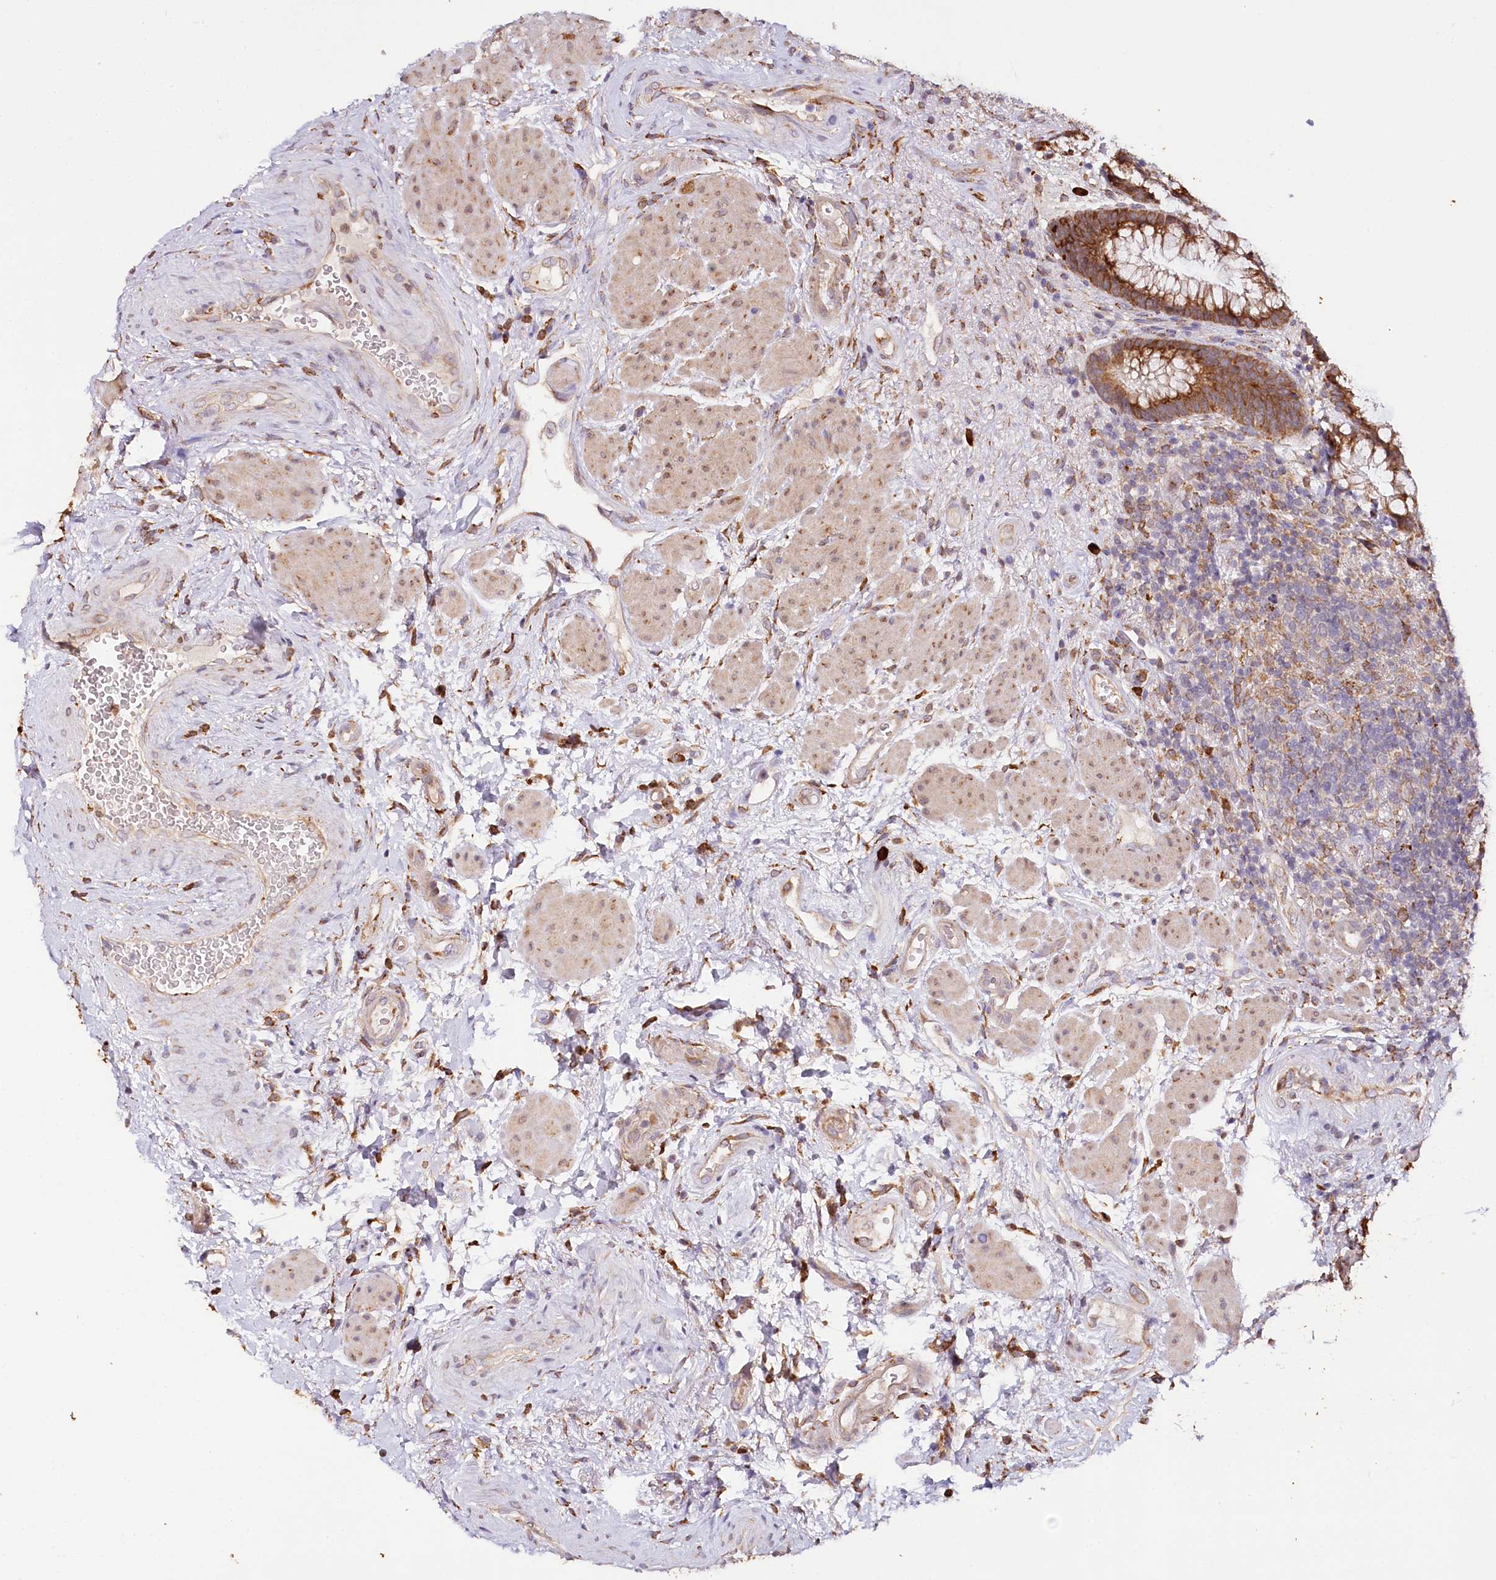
{"staining": {"intensity": "strong", "quantity": ">75%", "location": "cytoplasmic/membranous"}, "tissue": "rectum", "cell_type": "Glandular cells", "image_type": "normal", "snomed": [{"axis": "morphology", "description": "Normal tissue, NOS"}, {"axis": "topography", "description": "Rectum"}], "caption": "High-magnification brightfield microscopy of unremarkable rectum stained with DAB (3,3'-diaminobenzidine) (brown) and counterstained with hematoxylin (blue). glandular cells exhibit strong cytoplasmic/membranous expression is appreciated in approximately>75% of cells. The staining was performed using DAB (3,3'-diaminobenzidine) to visualize the protein expression in brown, while the nuclei were stained in blue with hematoxylin (Magnification: 20x).", "gene": "VEGFA", "patient": {"sex": "male", "age": 51}}